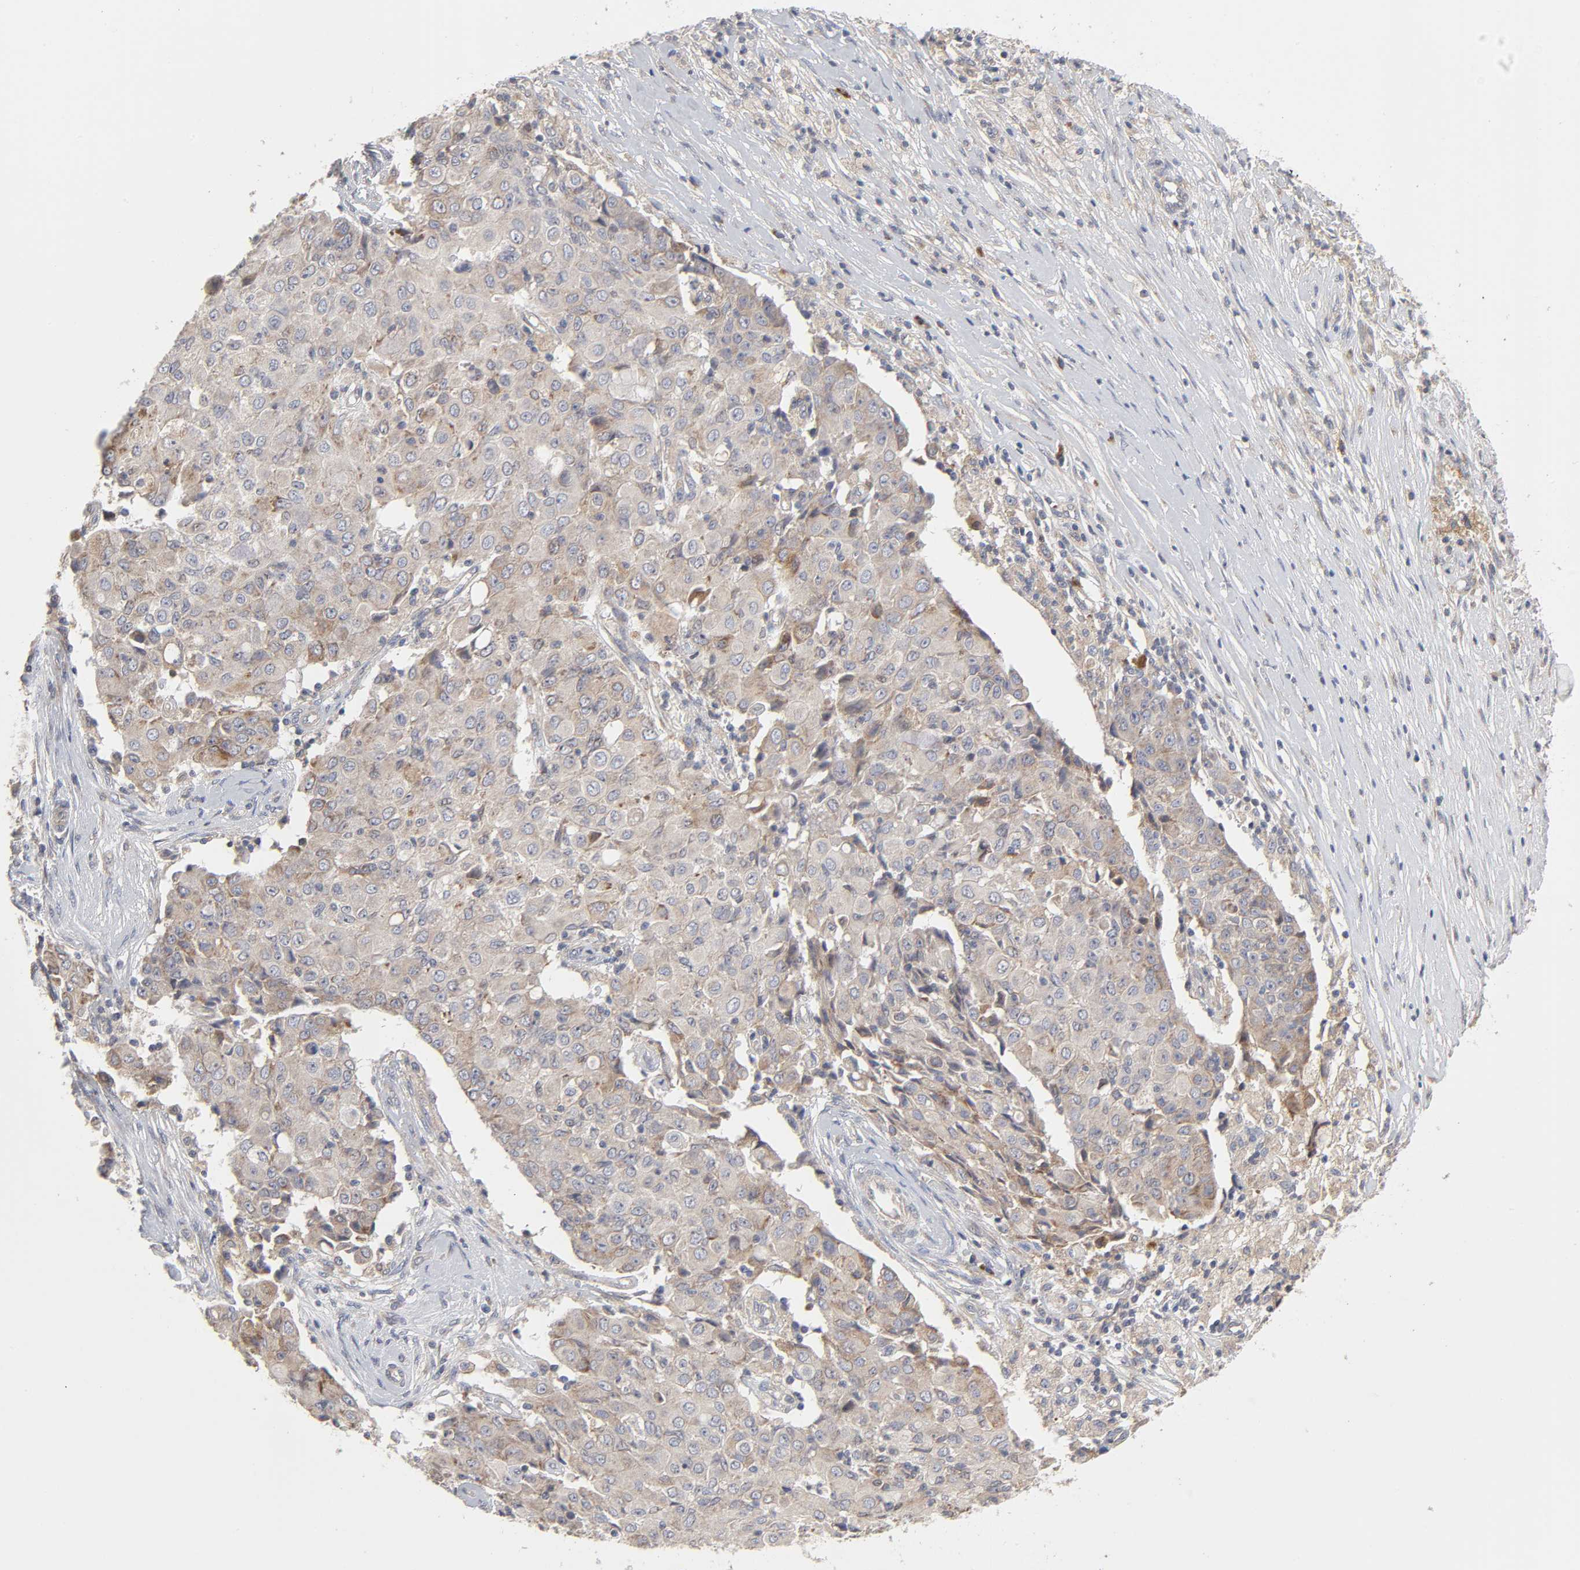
{"staining": {"intensity": "weak", "quantity": ">75%", "location": "cytoplasmic/membranous"}, "tissue": "ovarian cancer", "cell_type": "Tumor cells", "image_type": "cancer", "snomed": [{"axis": "morphology", "description": "Carcinoma, endometroid"}, {"axis": "topography", "description": "Ovary"}], "caption": "Immunohistochemistry histopathology image of neoplastic tissue: human ovarian cancer (endometroid carcinoma) stained using immunohistochemistry (IHC) reveals low levels of weak protein expression localized specifically in the cytoplasmic/membranous of tumor cells, appearing as a cytoplasmic/membranous brown color.", "gene": "IL4R", "patient": {"sex": "female", "age": 42}}